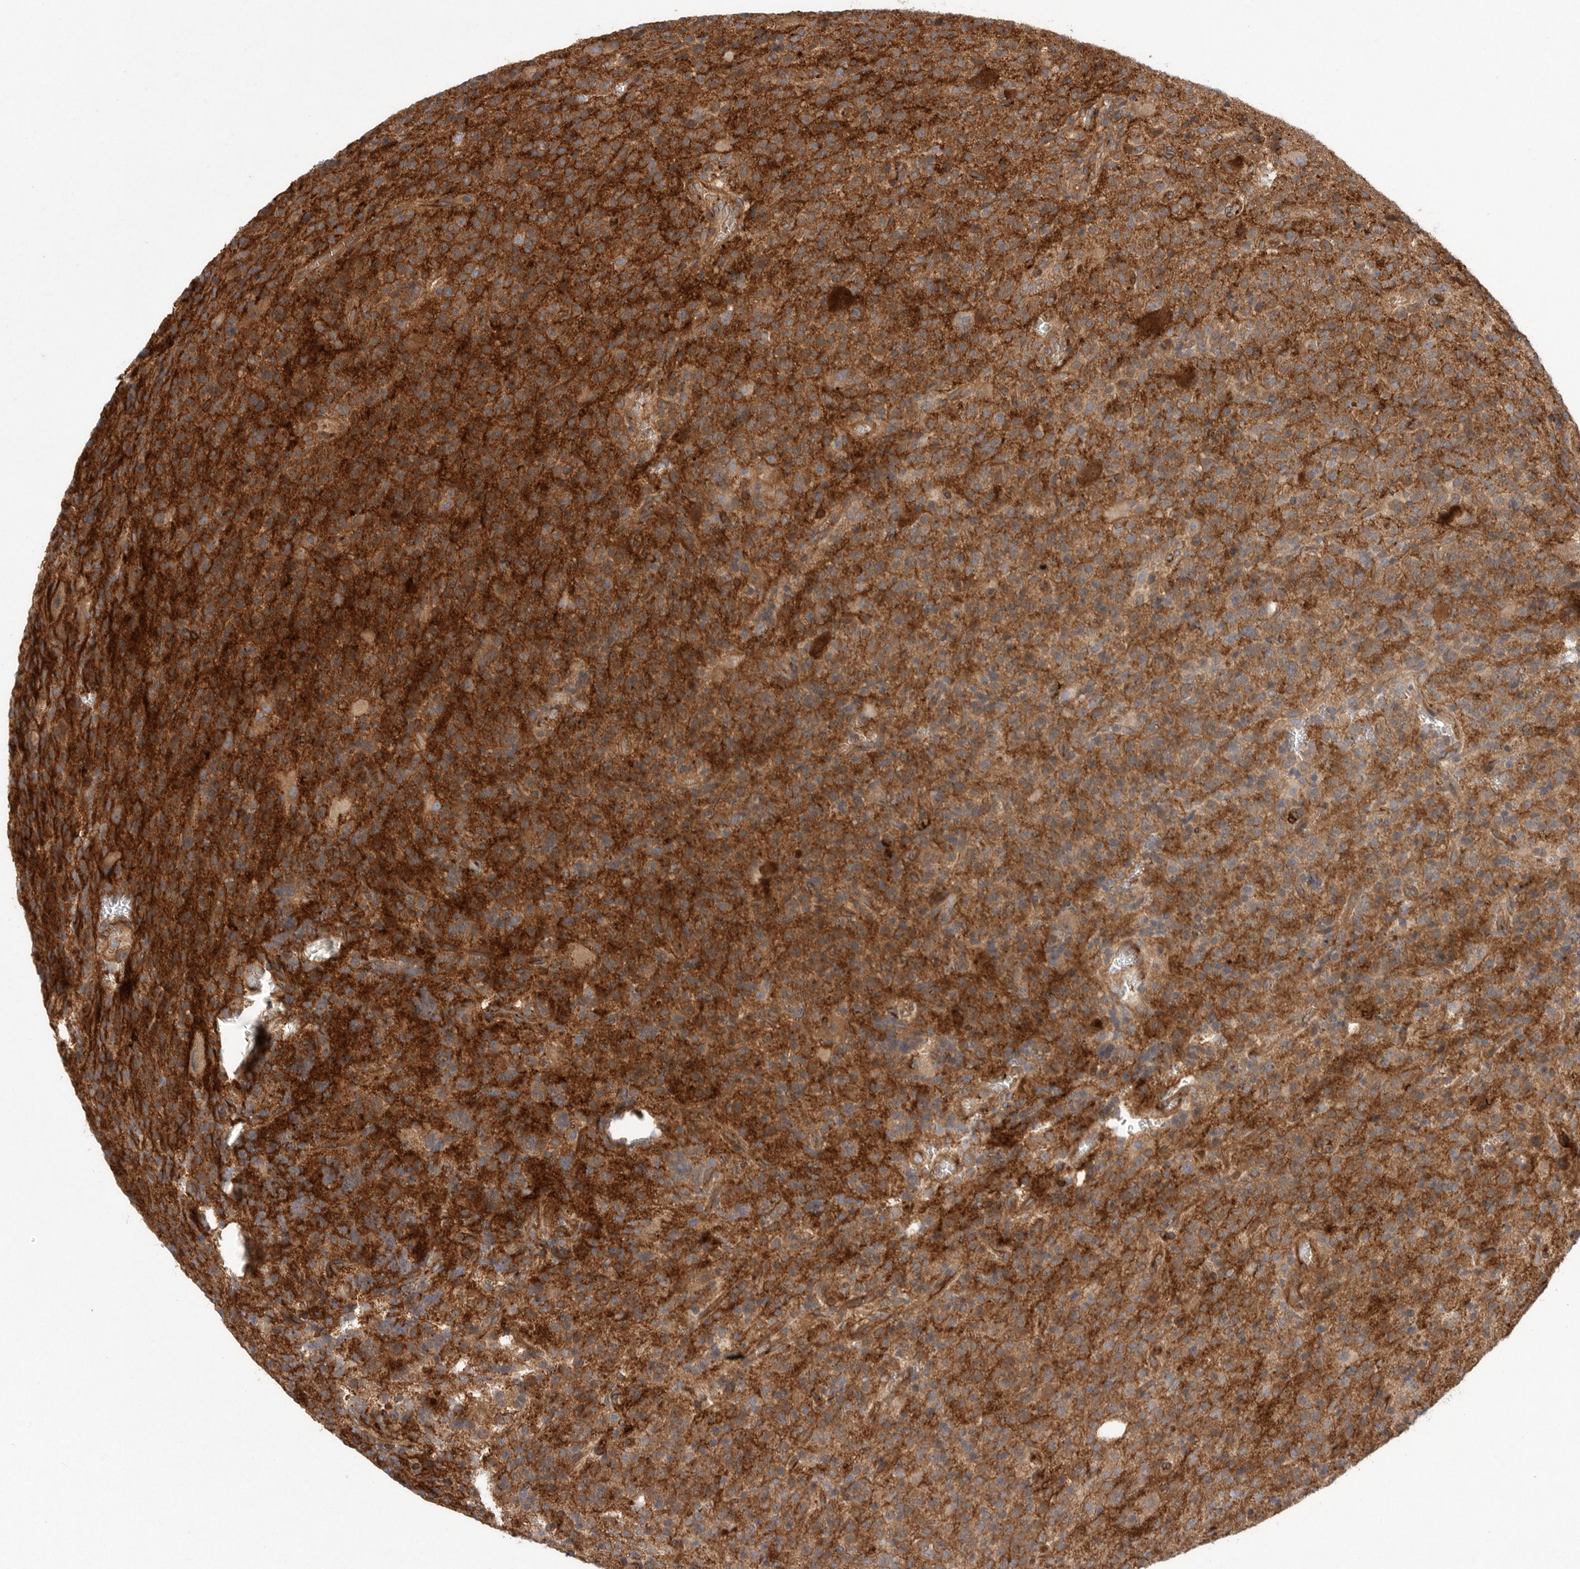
{"staining": {"intensity": "strong", "quantity": "25%-75%", "location": "cytoplasmic/membranous"}, "tissue": "glioma", "cell_type": "Tumor cells", "image_type": "cancer", "snomed": [{"axis": "morphology", "description": "Glioma, malignant, High grade"}, {"axis": "topography", "description": "Brain"}], "caption": "Malignant glioma (high-grade) stained for a protein (brown) demonstrates strong cytoplasmic/membranous positive expression in about 25%-75% of tumor cells.", "gene": "PRKCH", "patient": {"sex": "male", "age": 34}}